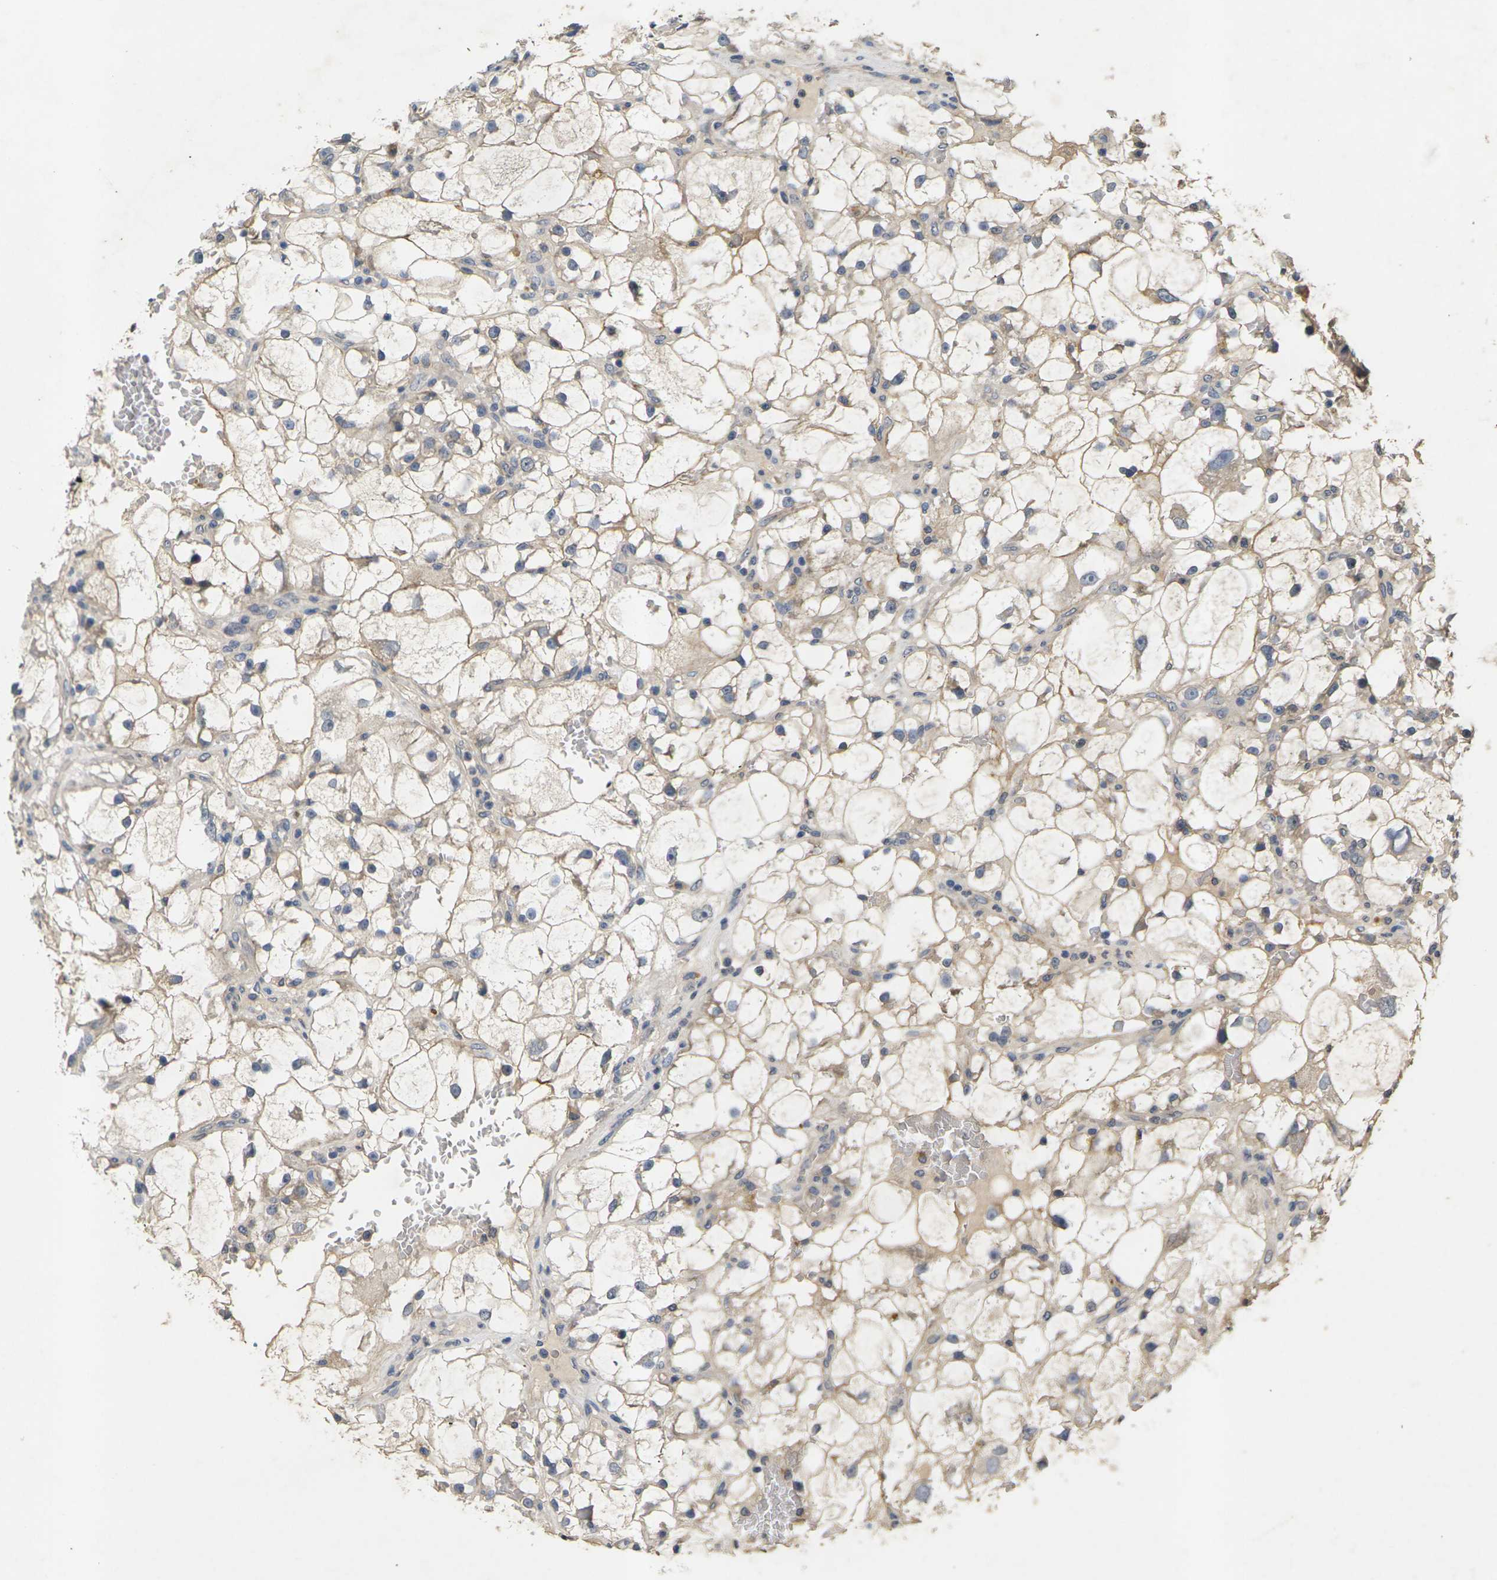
{"staining": {"intensity": "weak", "quantity": "25%-75%", "location": "cytoplasmic/membranous"}, "tissue": "renal cancer", "cell_type": "Tumor cells", "image_type": "cancer", "snomed": [{"axis": "morphology", "description": "Adenocarcinoma, NOS"}, {"axis": "topography", "description": "Kidney"}], "caption": "Immunohistochemical staining of human adenocarcinoma (renal) reveals low levels of weak cytoplasmic/membranous protein positivity in about 25%-75% of tumor cells.", "gene": "SLC2A2", "patient": {"sex": "female", "age": 60}}